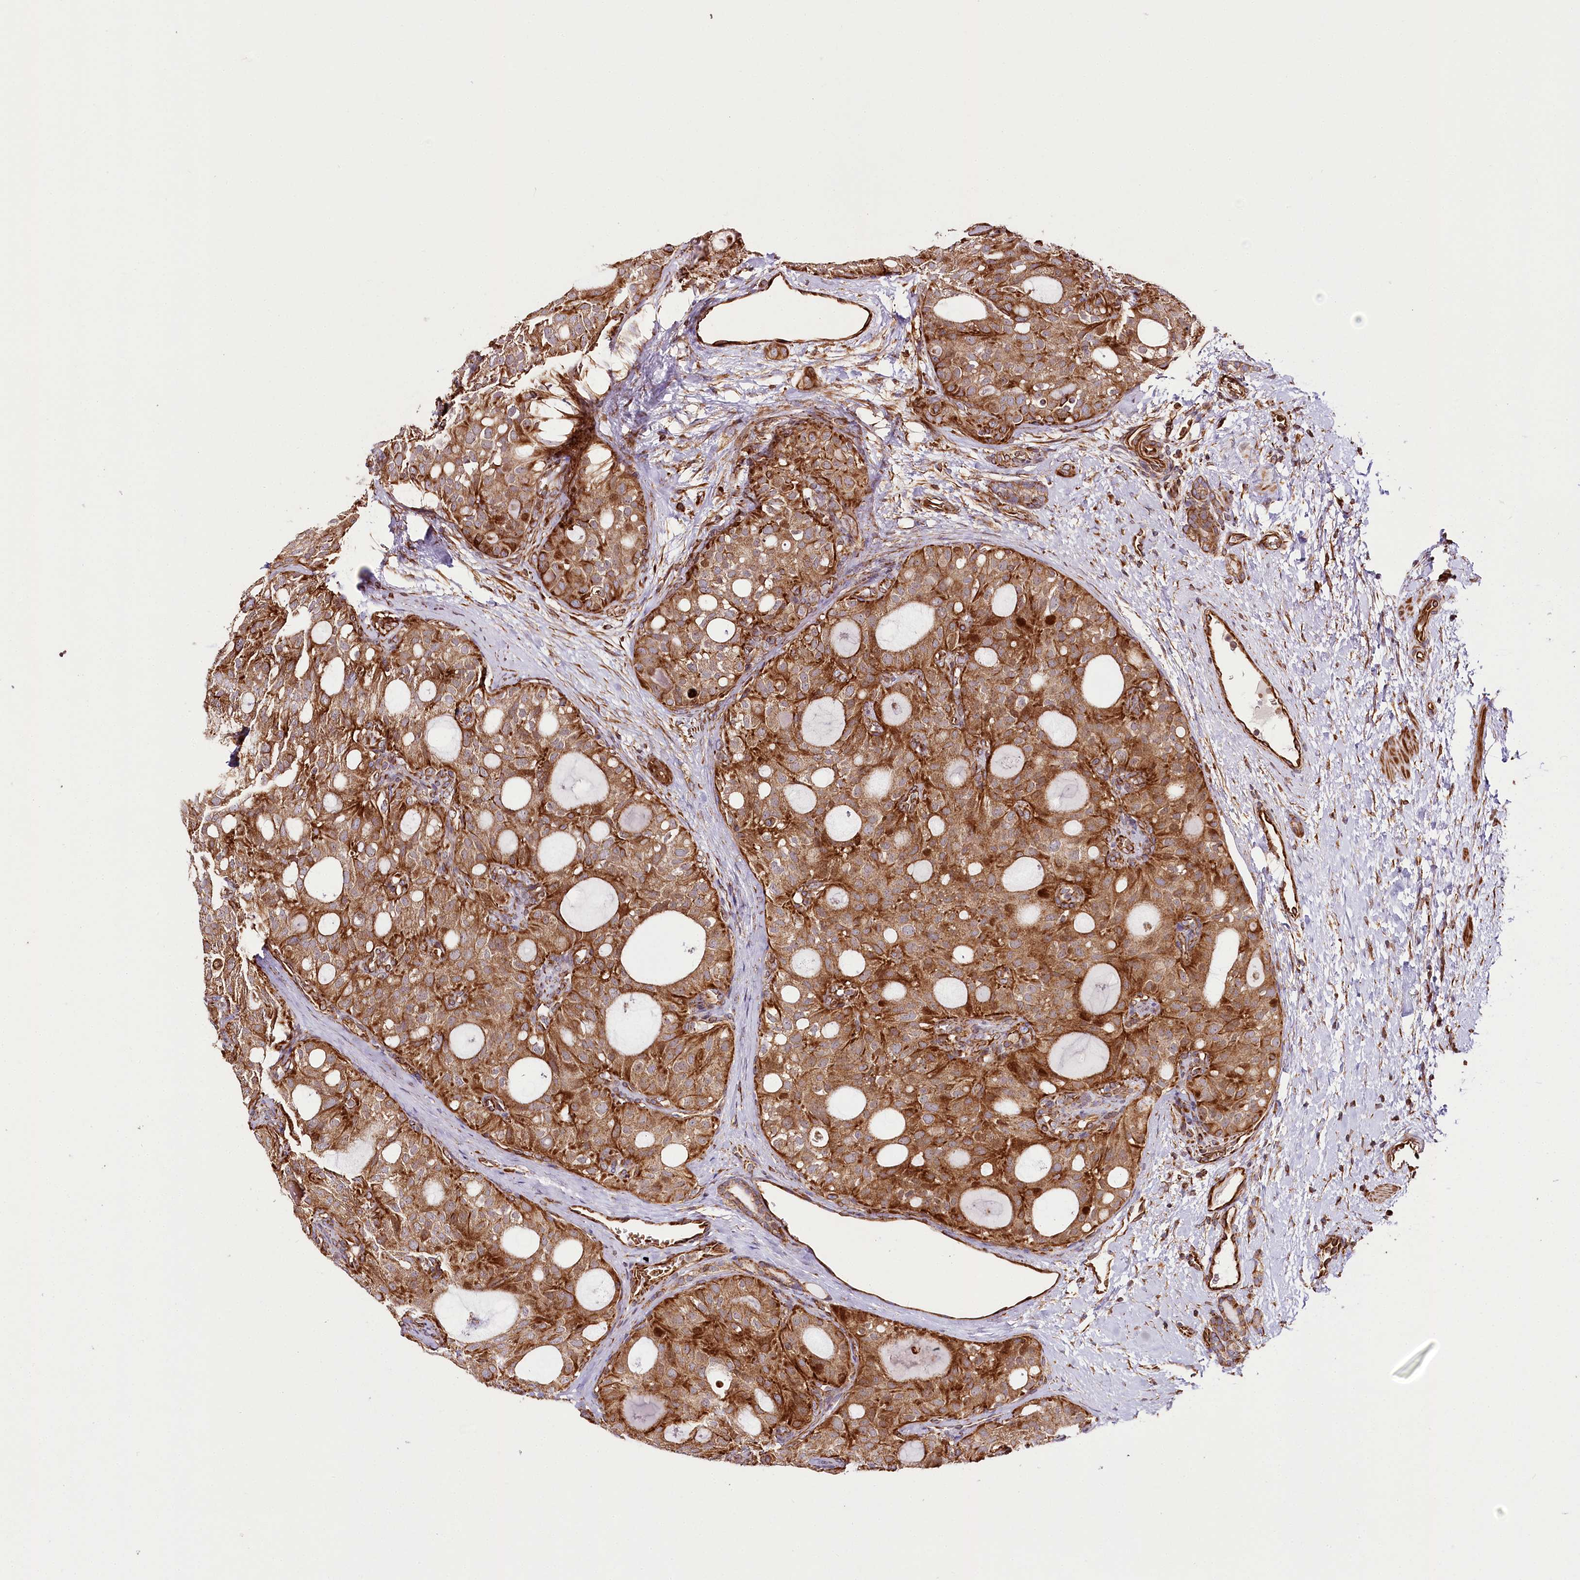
{"staining": {"intensity": "strong", "quantity": ">75%", "location": "cytoplasmic/membranous"}, "tissue": "thyroid cancer", "cell_type": "Tumor cells", "image_type": "cancer", "snomed": [{"axis": "morphology", "description": "Follicular adenoma carcinoma, NOS"}, {"axis": "topography", "description": "Thyroid gland"}], "caption": "Thyroid cancer (follicular adenoma carcinoma) tissue reveals strong cytoplasmic/membranous expression in about >75% of tumor cells, visualized by immunohistochemistry.", "gene": "THUMPD3", "patient": {"sex": "male", "age": 75}}